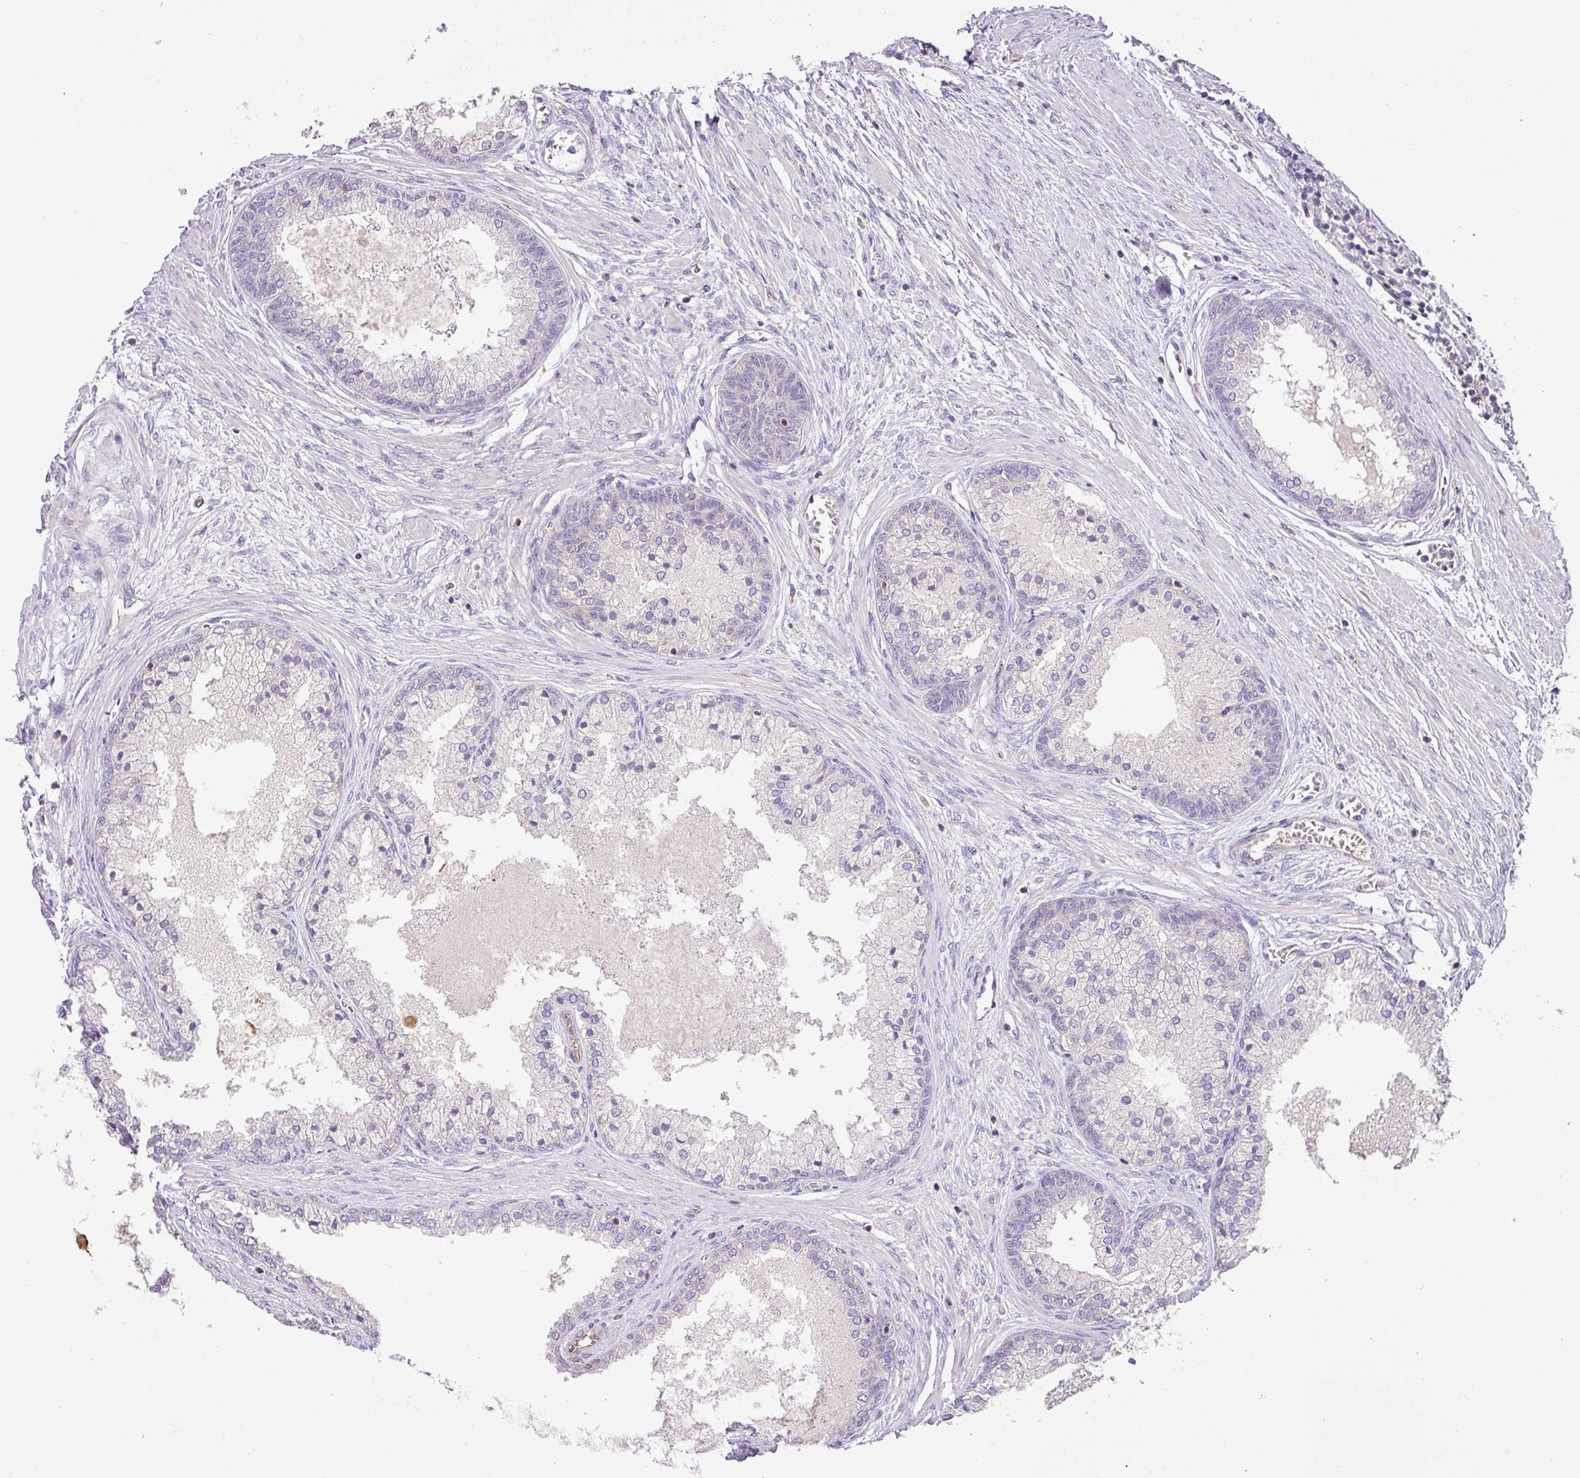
{"staining": {"intensity": "negative", "quantity": "none", "location": "none"}, "tissue": "prostate cancer", "cell_type": "Tumor cells", "image_type": "cancer", "snomed": [{"axis": "morphology", "description": "Adenocarcinoma, Low grade"}, {"axis": "topography", "description": "Prostate"}], "caption": "This is an IHC histopathology image of human prostate low-grade adenocarcinoma. There is no staining in tumor cells.", "gene": "HOXC13", "patient": {"sex": "male", "age": 59}}